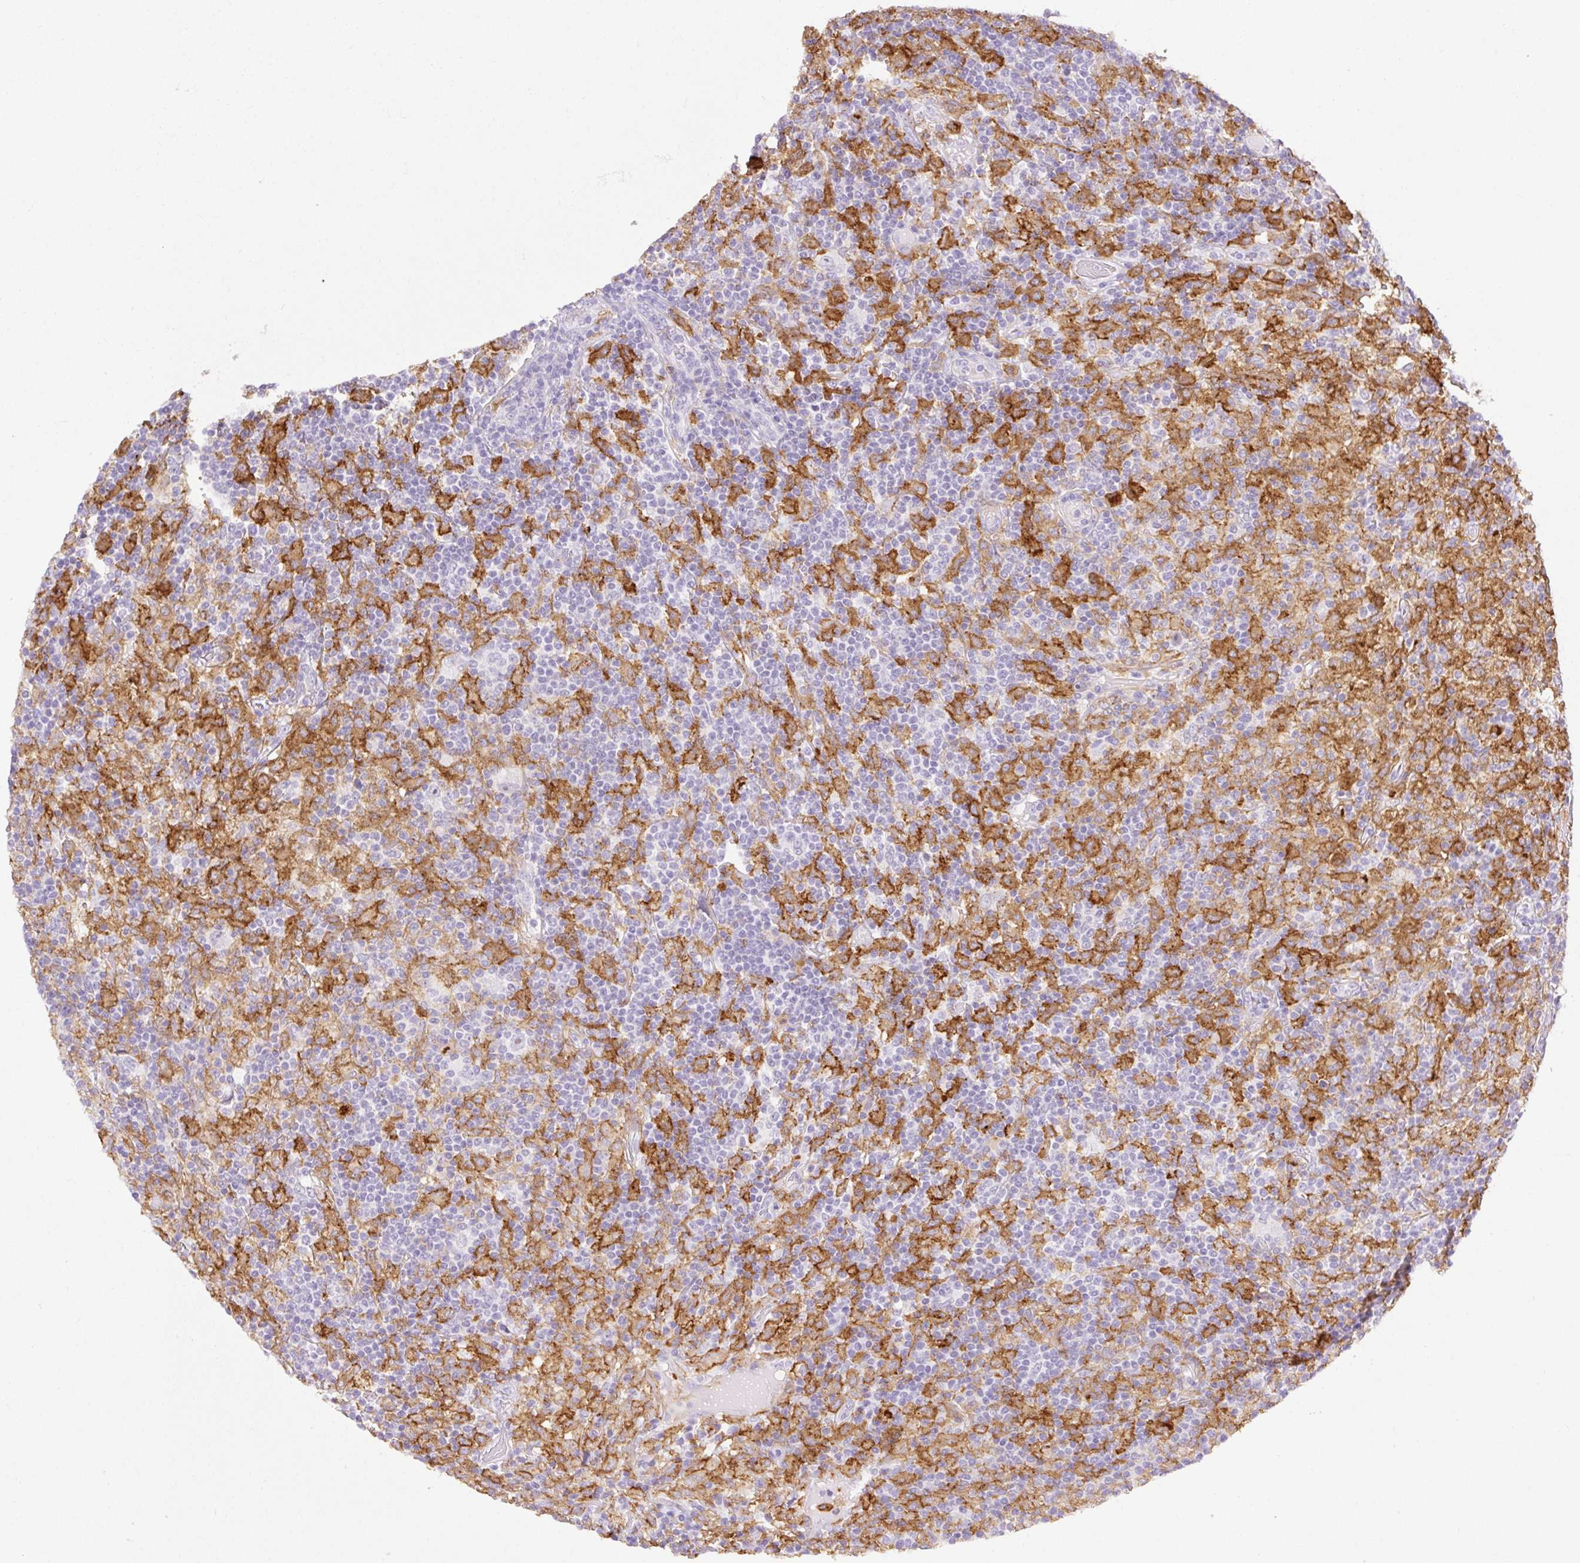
{"staining": {"intensity": "negative", "quantity": "none", "location": "none"}, "tissue": "lymphoma", "cell_type": "Tumor cells", "image_type": "cancer", "snomed": [{"axis": "morphology", "description": "Hodgkin's disease, NOS"}, {"axis": "topography", "description": "Lymph node"}], "caption": "Photomicrograph shows no significant protein staining in tumor cells of Hodgkin's disease.", "gene": "SIGLEC1", "patient": {"sex": "male", "age": 70}}